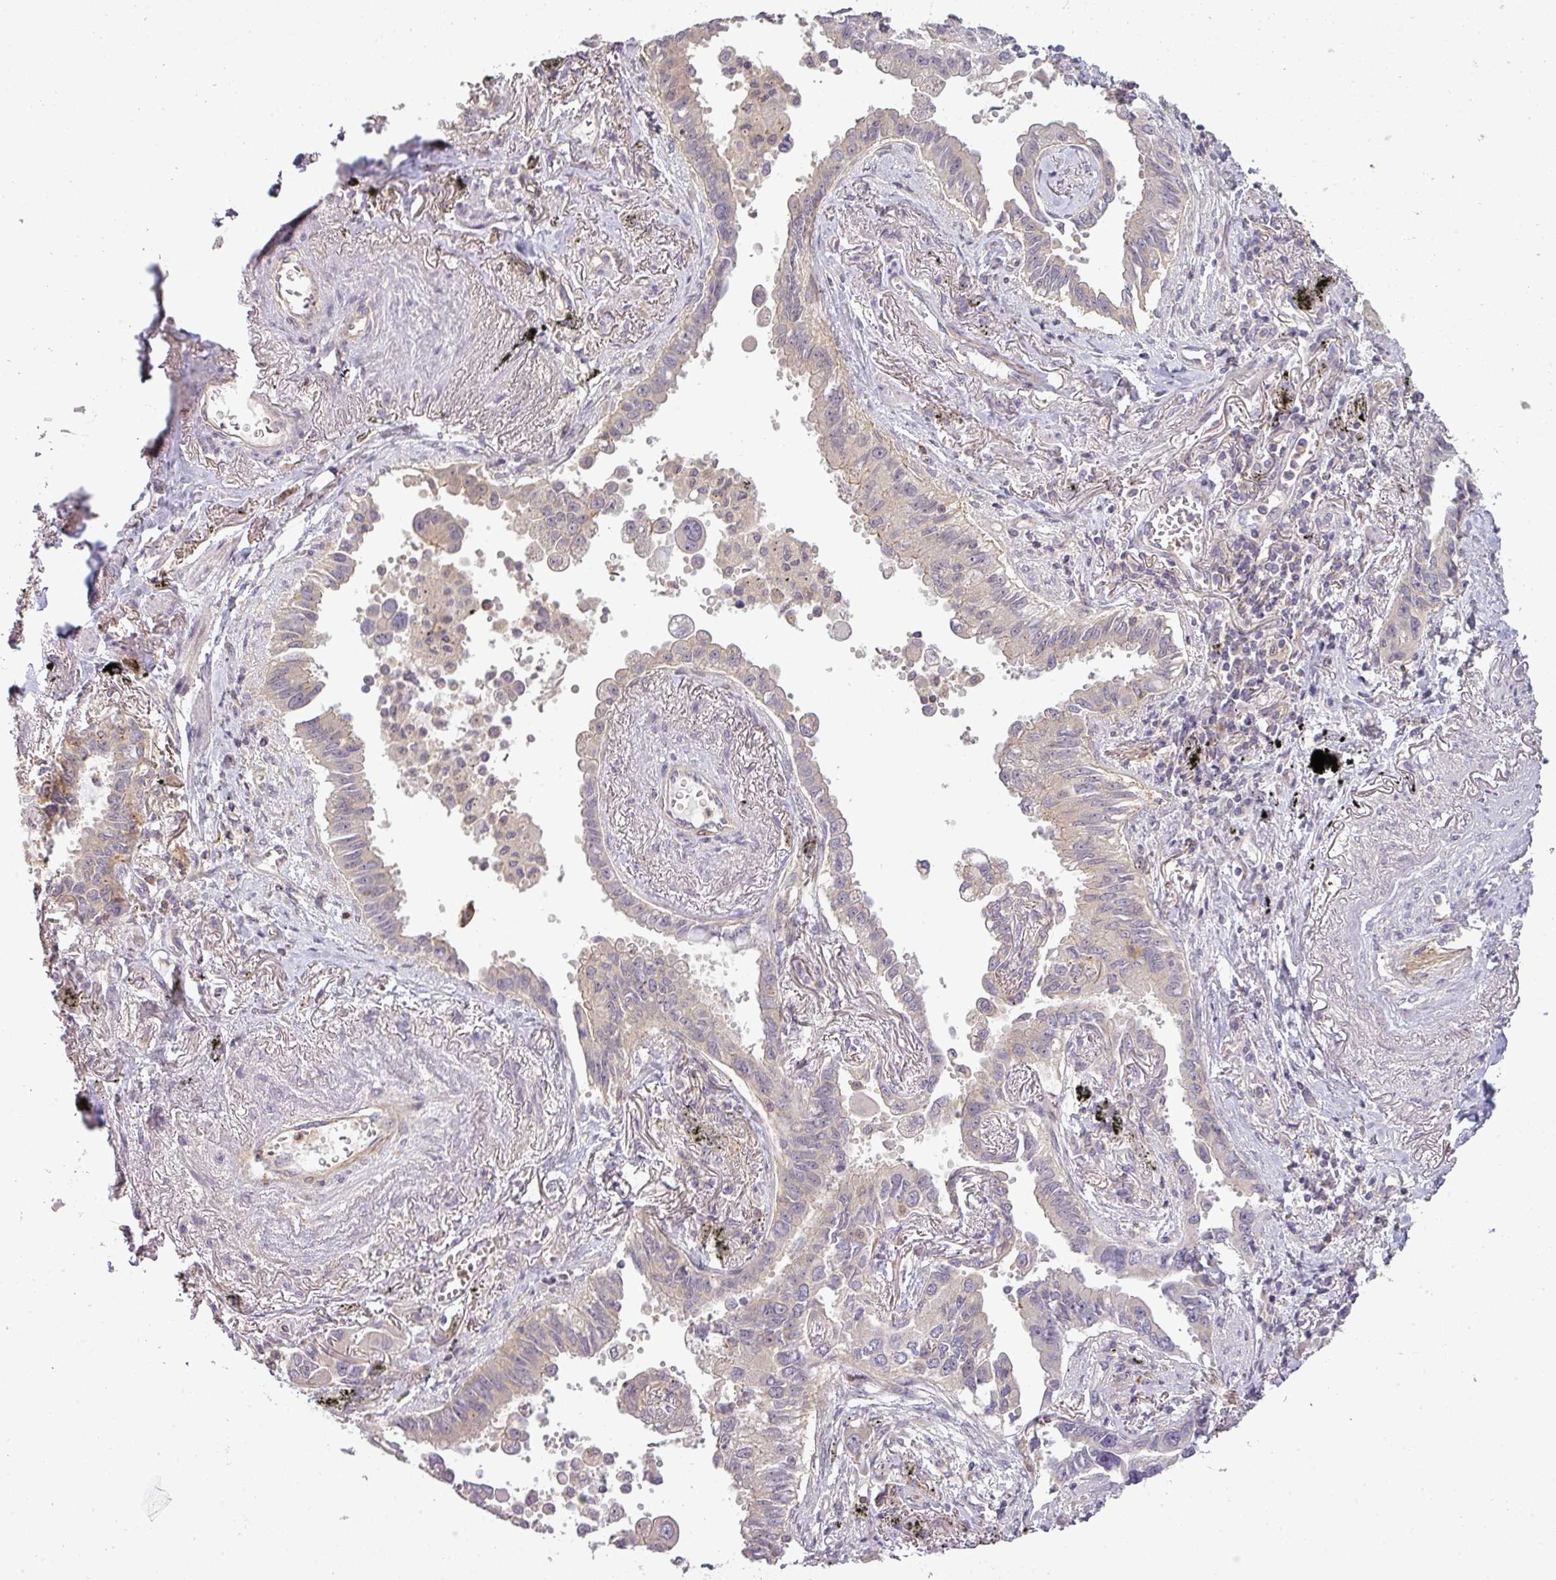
{"staining": {"intensity": "negative", "quantity": "none", "location": "none"}, "tissue": "lung cancer", "cell_type": "Tumor cells", "image_type": "cancer", "snomed": [{"axis": "morphology", "description": "Adenocarcinoma, NOS"}, {"axis": "topography", "description": "Lung"}], "caption": "There is no significant positivity in tumor cells of adenocarcinoma (lung). (DAB (3,3'-diaminobenzidine) immunohistochemistry visualized using brightfield microscopy, high magnification).", "gene": "NIN", "patient": {"sex": "male", "age": 67}}